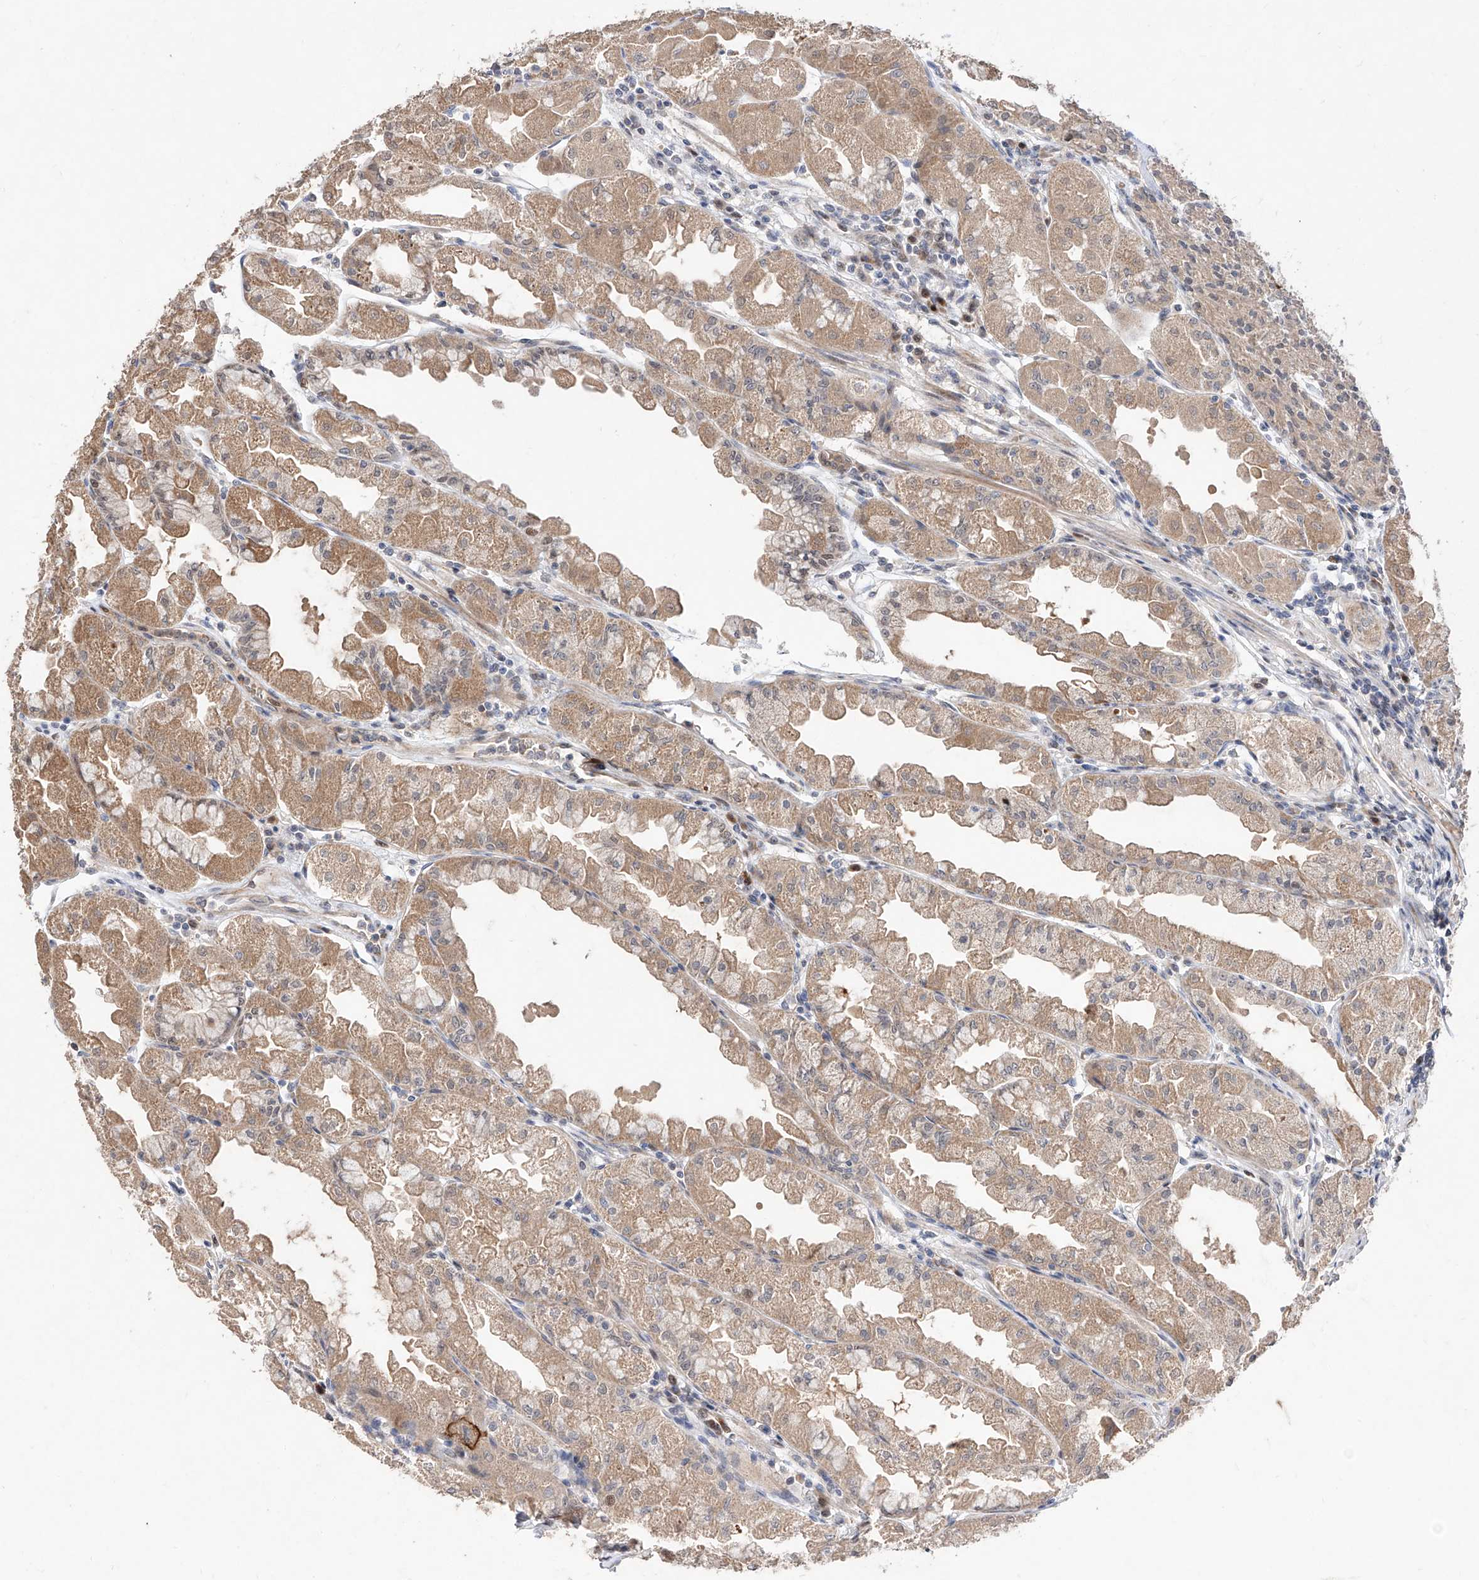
{"staining": {"intensity": "weak", "quantity": ">75%", "location": "cytoplasmic/membranous"}, "tissue": "stomach", "cell_type": "Glandular cells", "image_type": "normal", "snomed": [{"axis": "morphology", "description": "Normal tissue, NOS"}, {"axis": "topography", "description": "Stomach, upper"}], "caption": "The image shows staining of benign stomach, revealing weak cytoplasmic/membranous protein positivity (brown color) within glandular cells.", "gene": "FUCA2", "patient": {"sex": "male", "age": 47}}